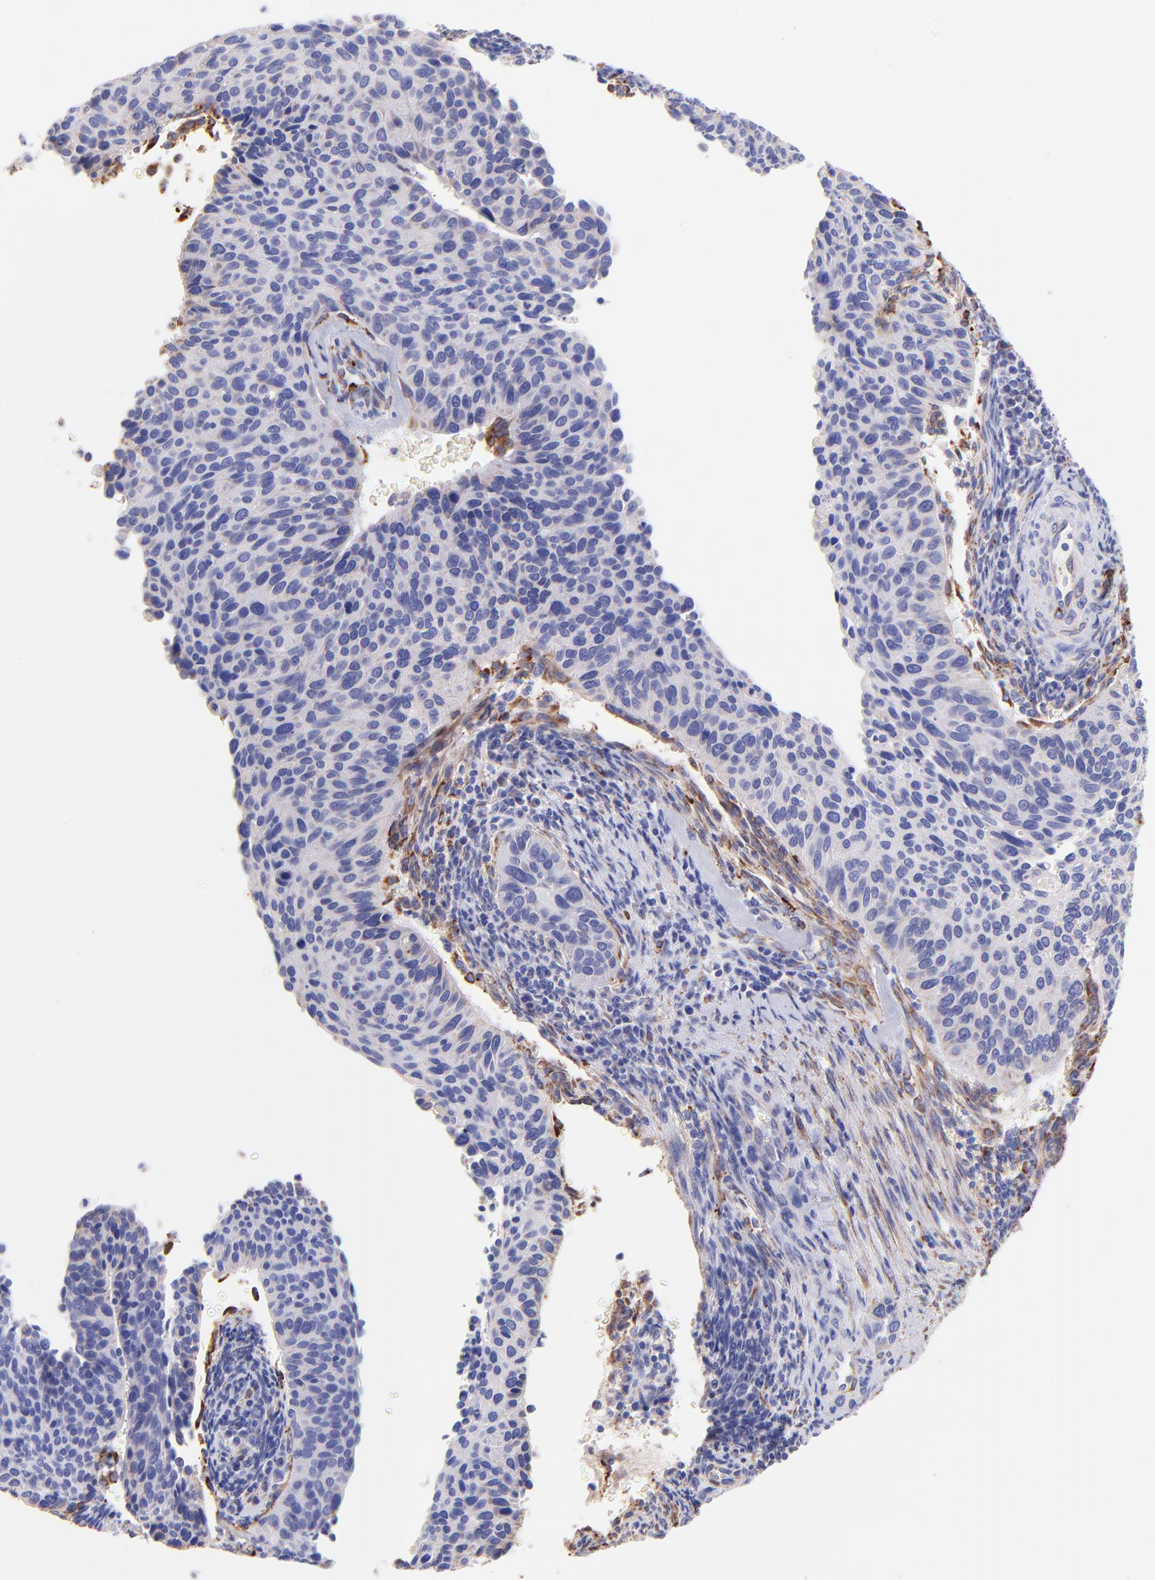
{"staining": {"intensity": "negative", "quantity": "none", "location": "none"}, "tissue": "cervical cancer", "cell_type": "Tumor cells", "image_type": "cancer", "snomed": [{"axis": "morphology", "description": "Adenocarcinoma, NOS"}, {"axis": "topography", "description": "Cervix"}], "caption": "A histopathology image of human adenocarcinoma (cervical) is negative for staining in tumor cells.", "gene": "SPARC", "patient": {"sex": "female", "age": 29}}